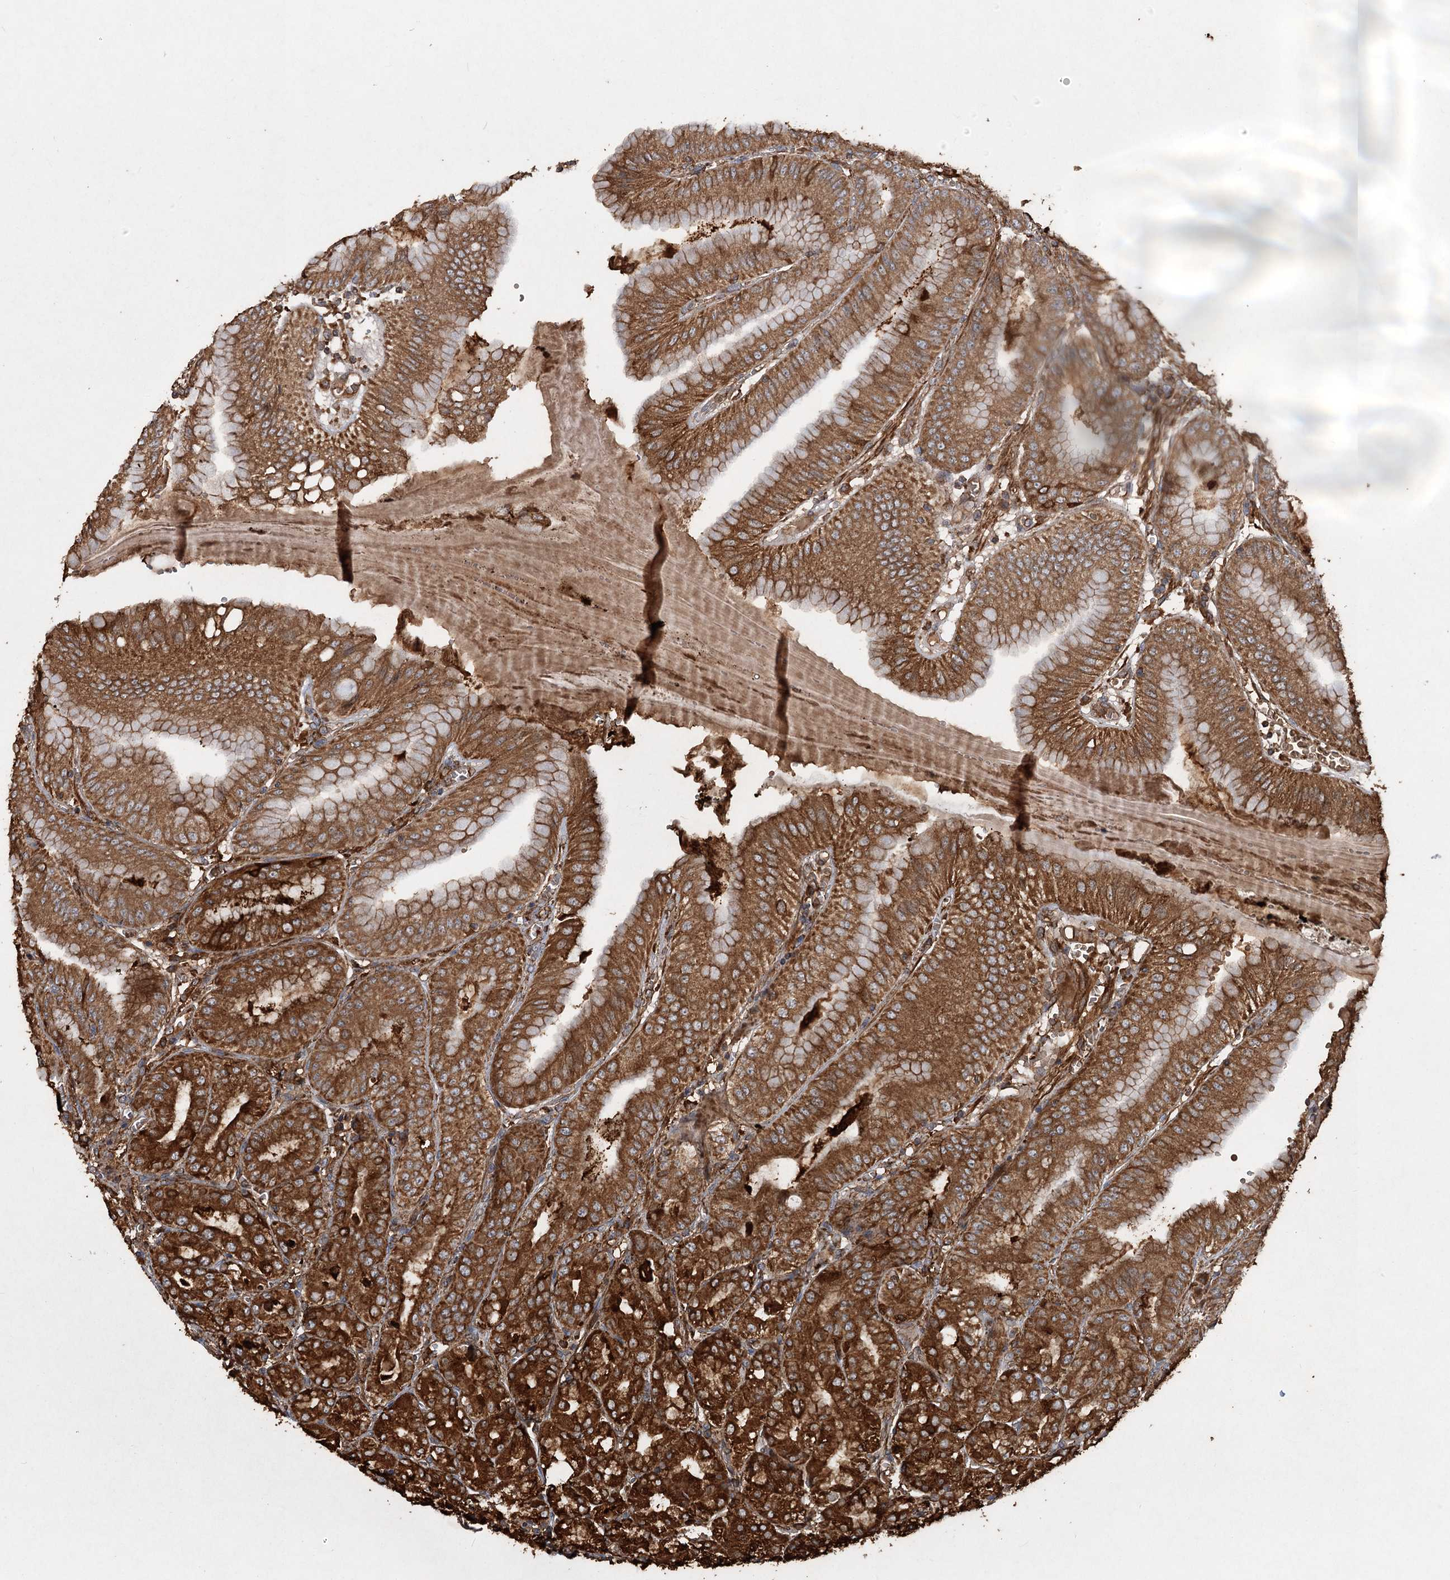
{"staining": {"intensity": "strong", "quantity": ">75%", "location": "cytoplasmic/membranous"}, "tissue": "stomach", "cell_type": "Glandular cells", "image_type": "normal", "snomed": [{"axis": "morphology", "description": "Normal tissue, NOS"}, {"axis": "topography", "description": "Stomach, lower"}], "caption": "Immunohistochemical staining of unremarkable stomach displays high levels of strong cytoplasmic/membranous positivity in approximately >75% of glandular cells.", "gene": "PIK3C2A", "patient": {"sex": "male", "age": 71}}